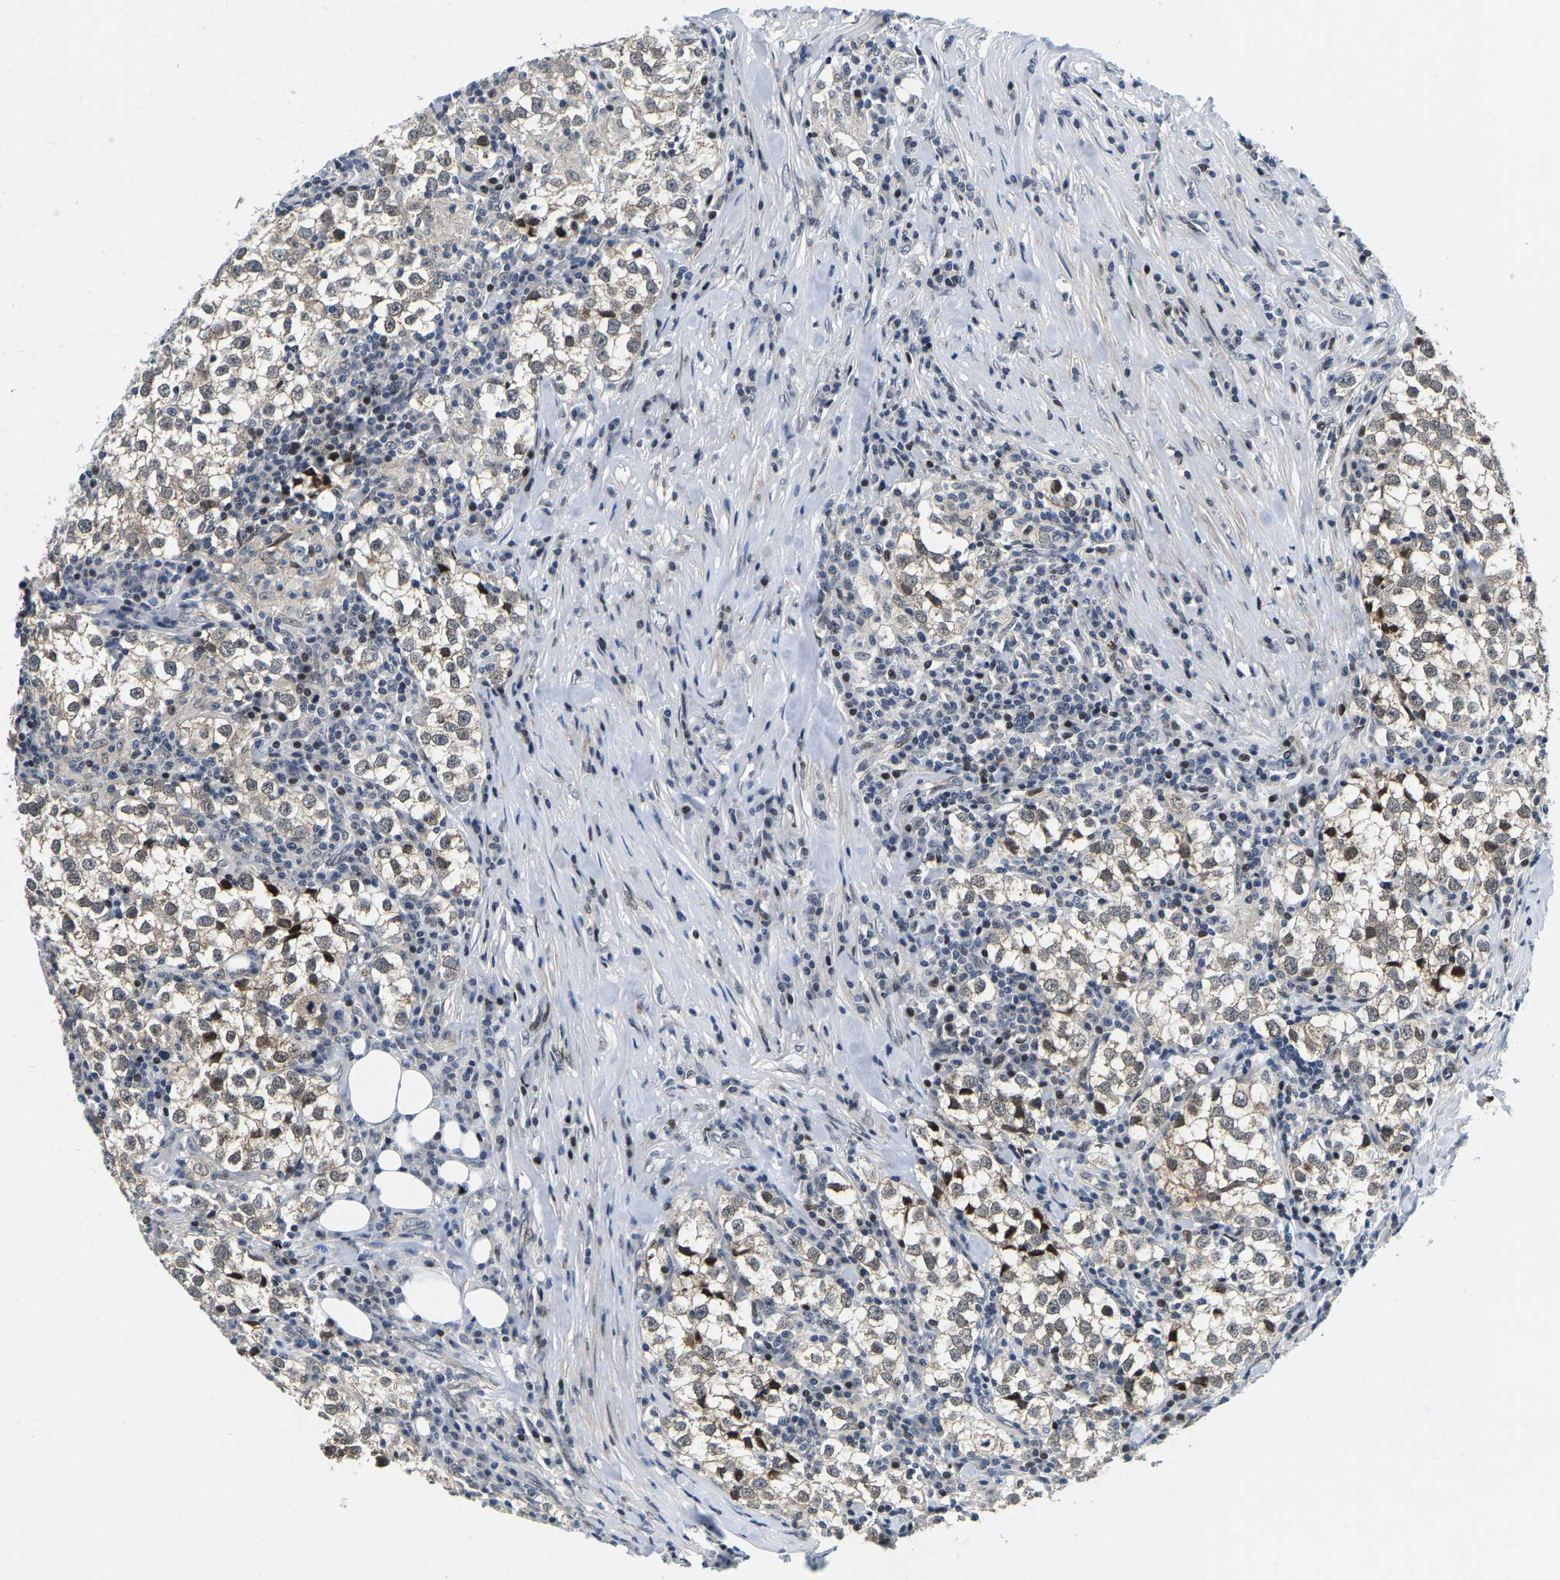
{"staining": {"intensity": "weak", "quantity": "25%-75%", "location": "nuclear"}, "tissue": "testis cancer", "cell_type": "Tumor cells", "image_type": "cancer", "snomed": [{"axis": "morphology", "description": "Seminoma, NOS"}, {"axis": "morphology", "description": "Carcinoma, Embryonal, NOS"}, {"axis": "topography", "description": "Testis"}], "caption": "A high-resolution micrograph shows IHC staining of testis cancer, which shows weak nuclear staining in about 25%-75% of tumor cells.", "gene": "GTPBP10", "patient": {"sex": "male", "age": 36}}